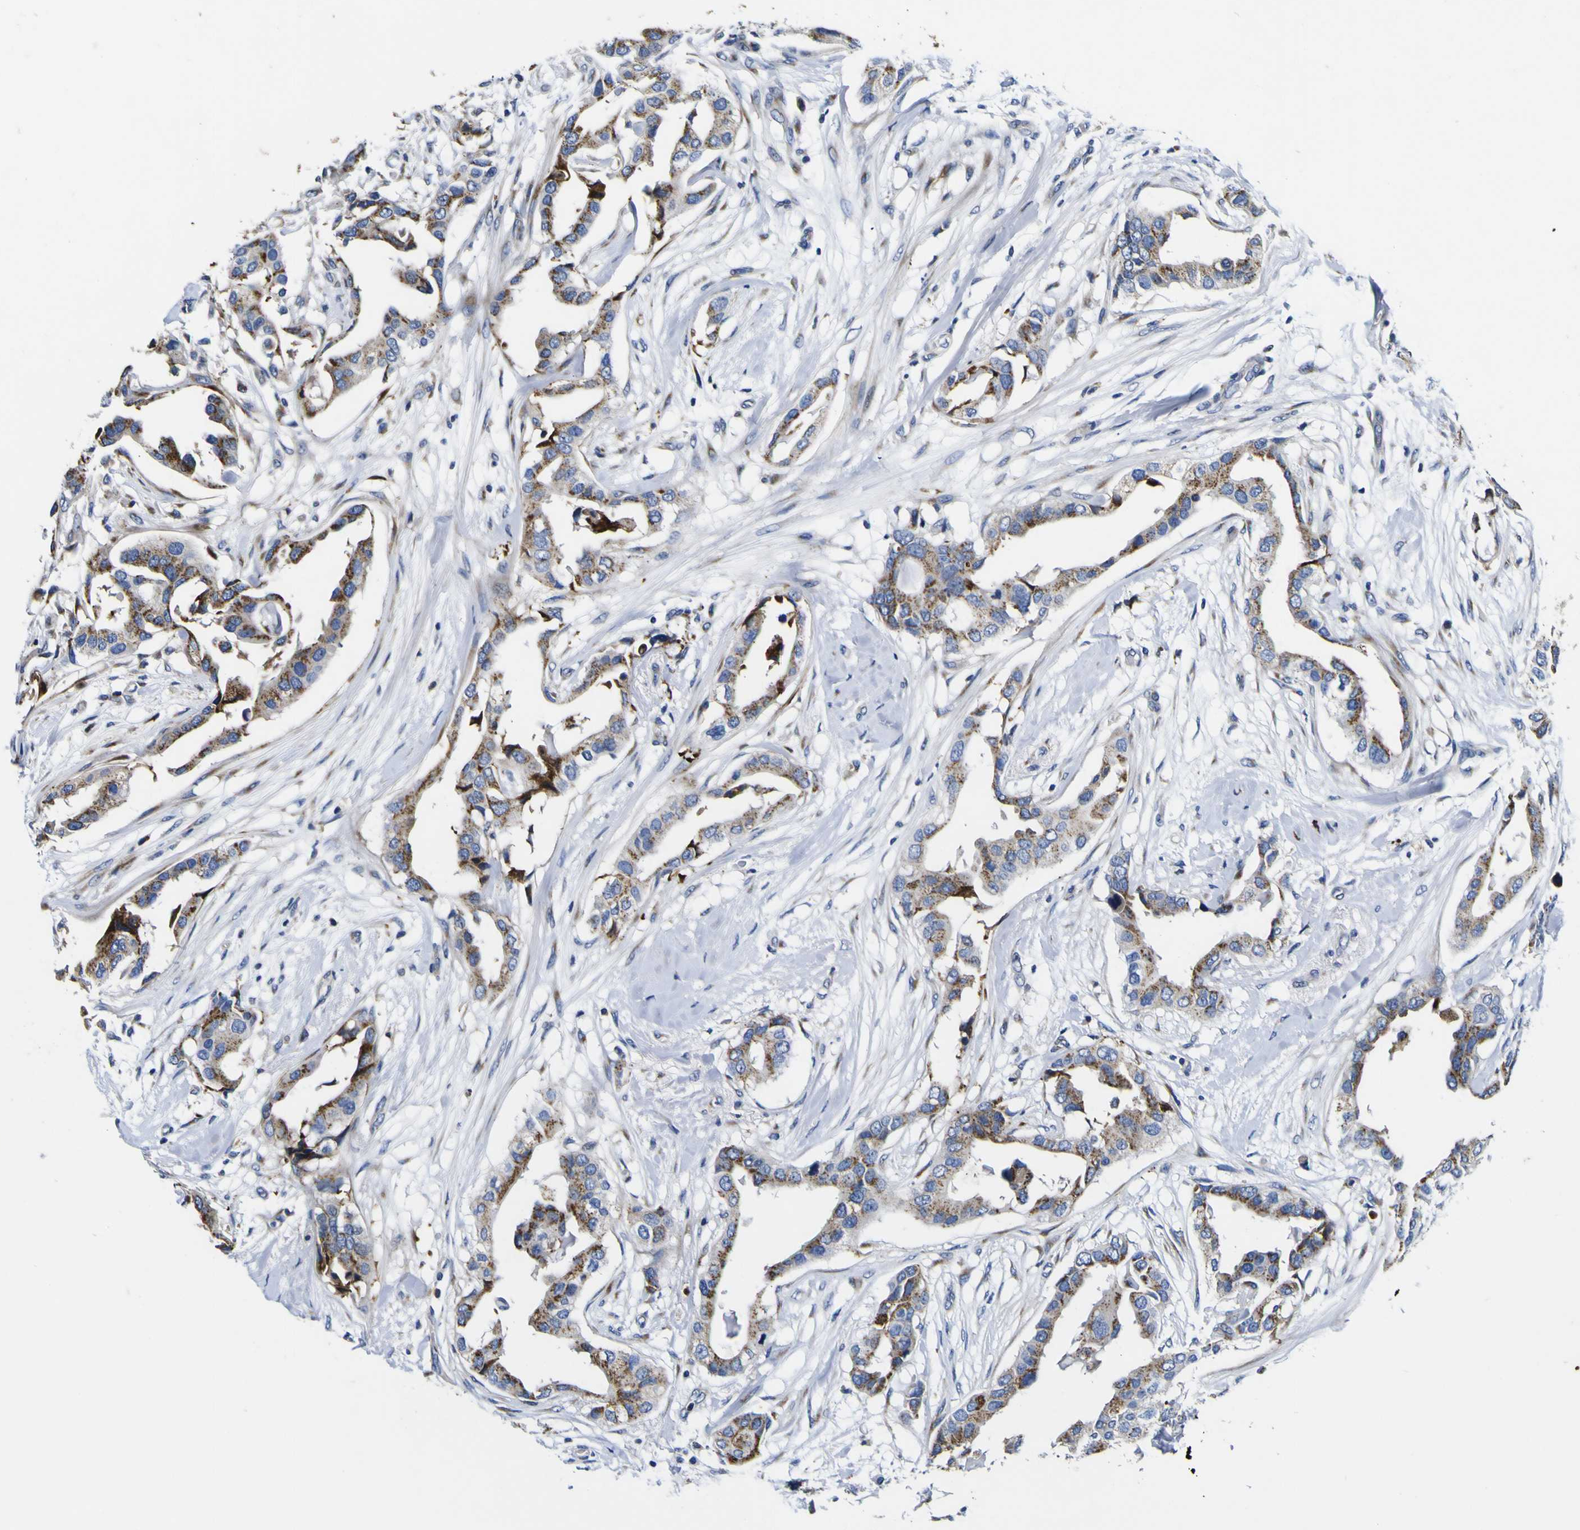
{"staining": {"intensity": "moderate", "quantity": ">75%", "location": "cytoplasmic/membranous"}, "tissue": "breast cancer", "cell_type": "Tumor cells", "image_type": "cancer", "snomed": [{"axis": "morphology", "description": "Duct carcinoma"}, {"axis": "topography", "description": "Breast"}], "caption": "This is a photomicrograph of immunohistochemistry staining of breast cancer, which shows moderate positivity in the cytoplasmic/membranous of tumor cells.", "gene": "COA1", "patient": {"sex": "female", "age": 40}}